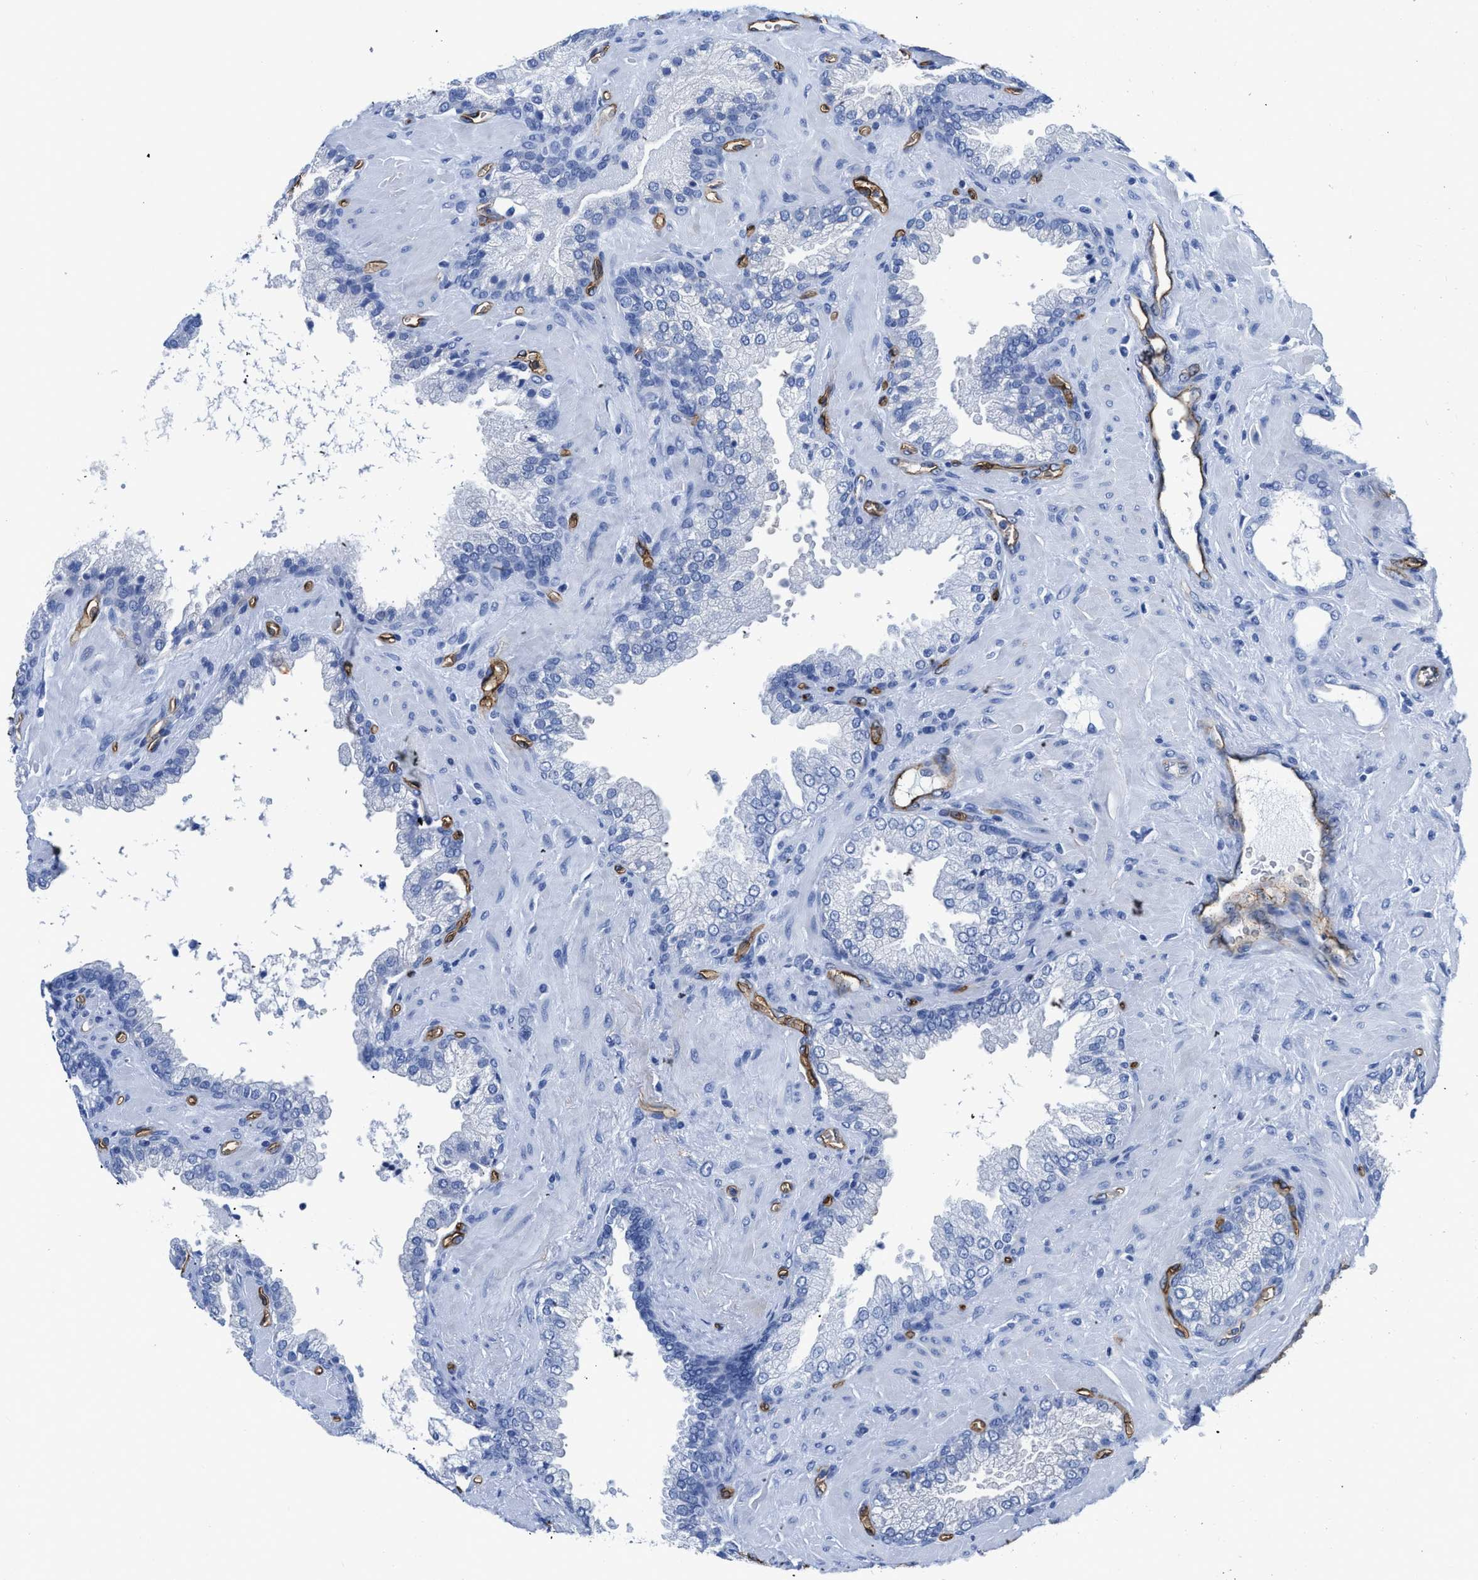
{"staining": {"intensity": "negative", "quantity": "none", "location": "none"}, "tissue": "prostate cancer", "cell_type": "Tumor cells", "image_type": "cancer", "snomed": [{"axis": "morphology", "description": "Adenocarcinoma, Low grade"}, {"axis": "topography", "description": "Prostate"}], "caption": "There is no significant expression in tumor cells of prostate adenocarcinoma (low-grade). The staining was performed using DAB (3,3'-diaminobenzidine) to visualize the protein expression in brown, while the nuclei were stained in blue with hematoxylin (Magnification: 20x).", "gene": "AQP1", "patient": {"sex": "male", "age": 71}}